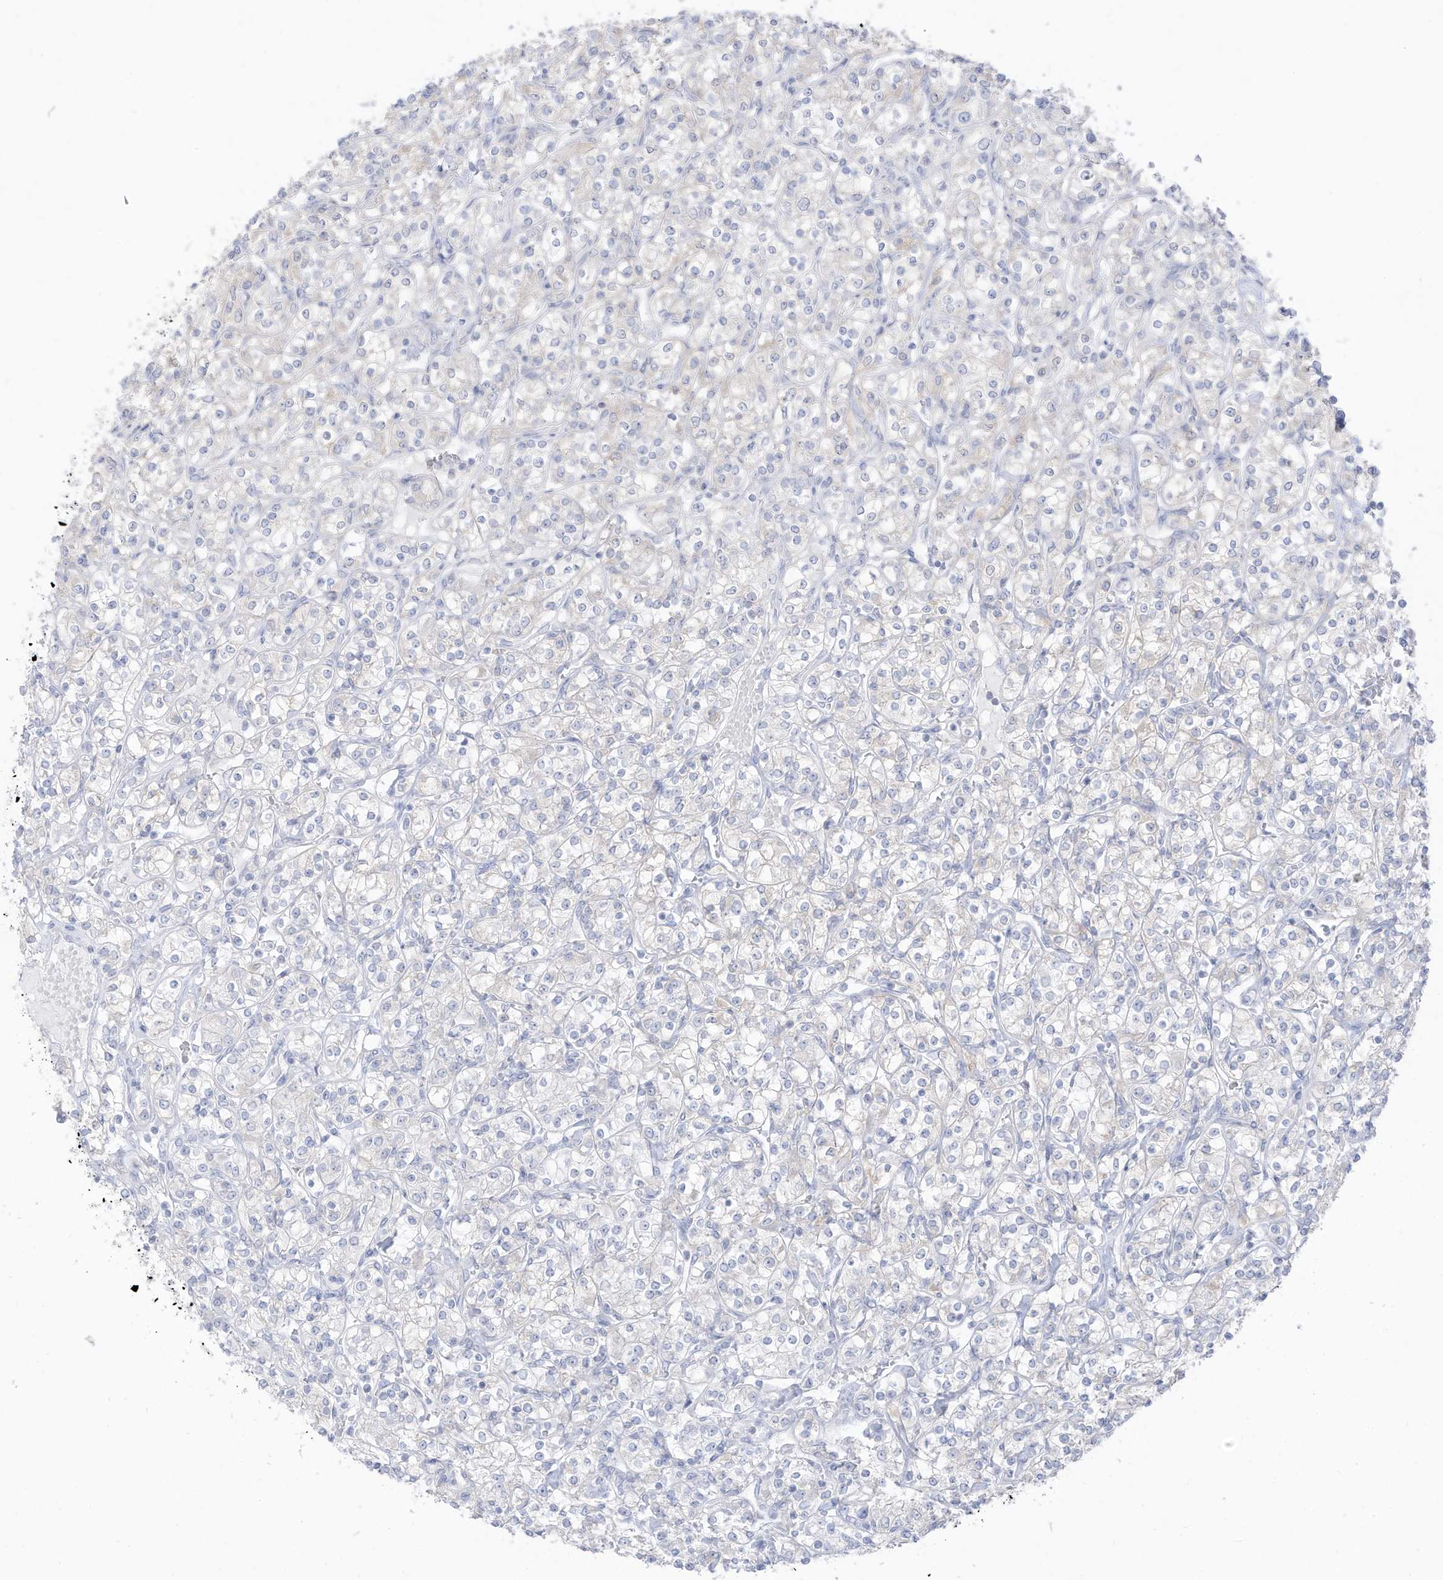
{"staining": {"intensity": "negative", "quantity": "none", "location": "none"}, "tissue": "renal cancer", "cell_type": "Tumor cells", "image_type": "cancer", "snomed": [{"axis": "morphology", "description": "Adenocarcinoma, NOS"}, {"axis": "topography", "description": "Kidney"}], "caption": "Renal cancer was stained to show a protein in brown. There is no significant positivity in tumor cells. (Stains: DAB (3,3'-diaminobenzidine) immunohistochemistry (IHC) with hematoxylin counter stain, Microscopy: brightfield microscopy at high magnification).", "gene": "OGT", "patient": {"sex": "male", "age": 77}}